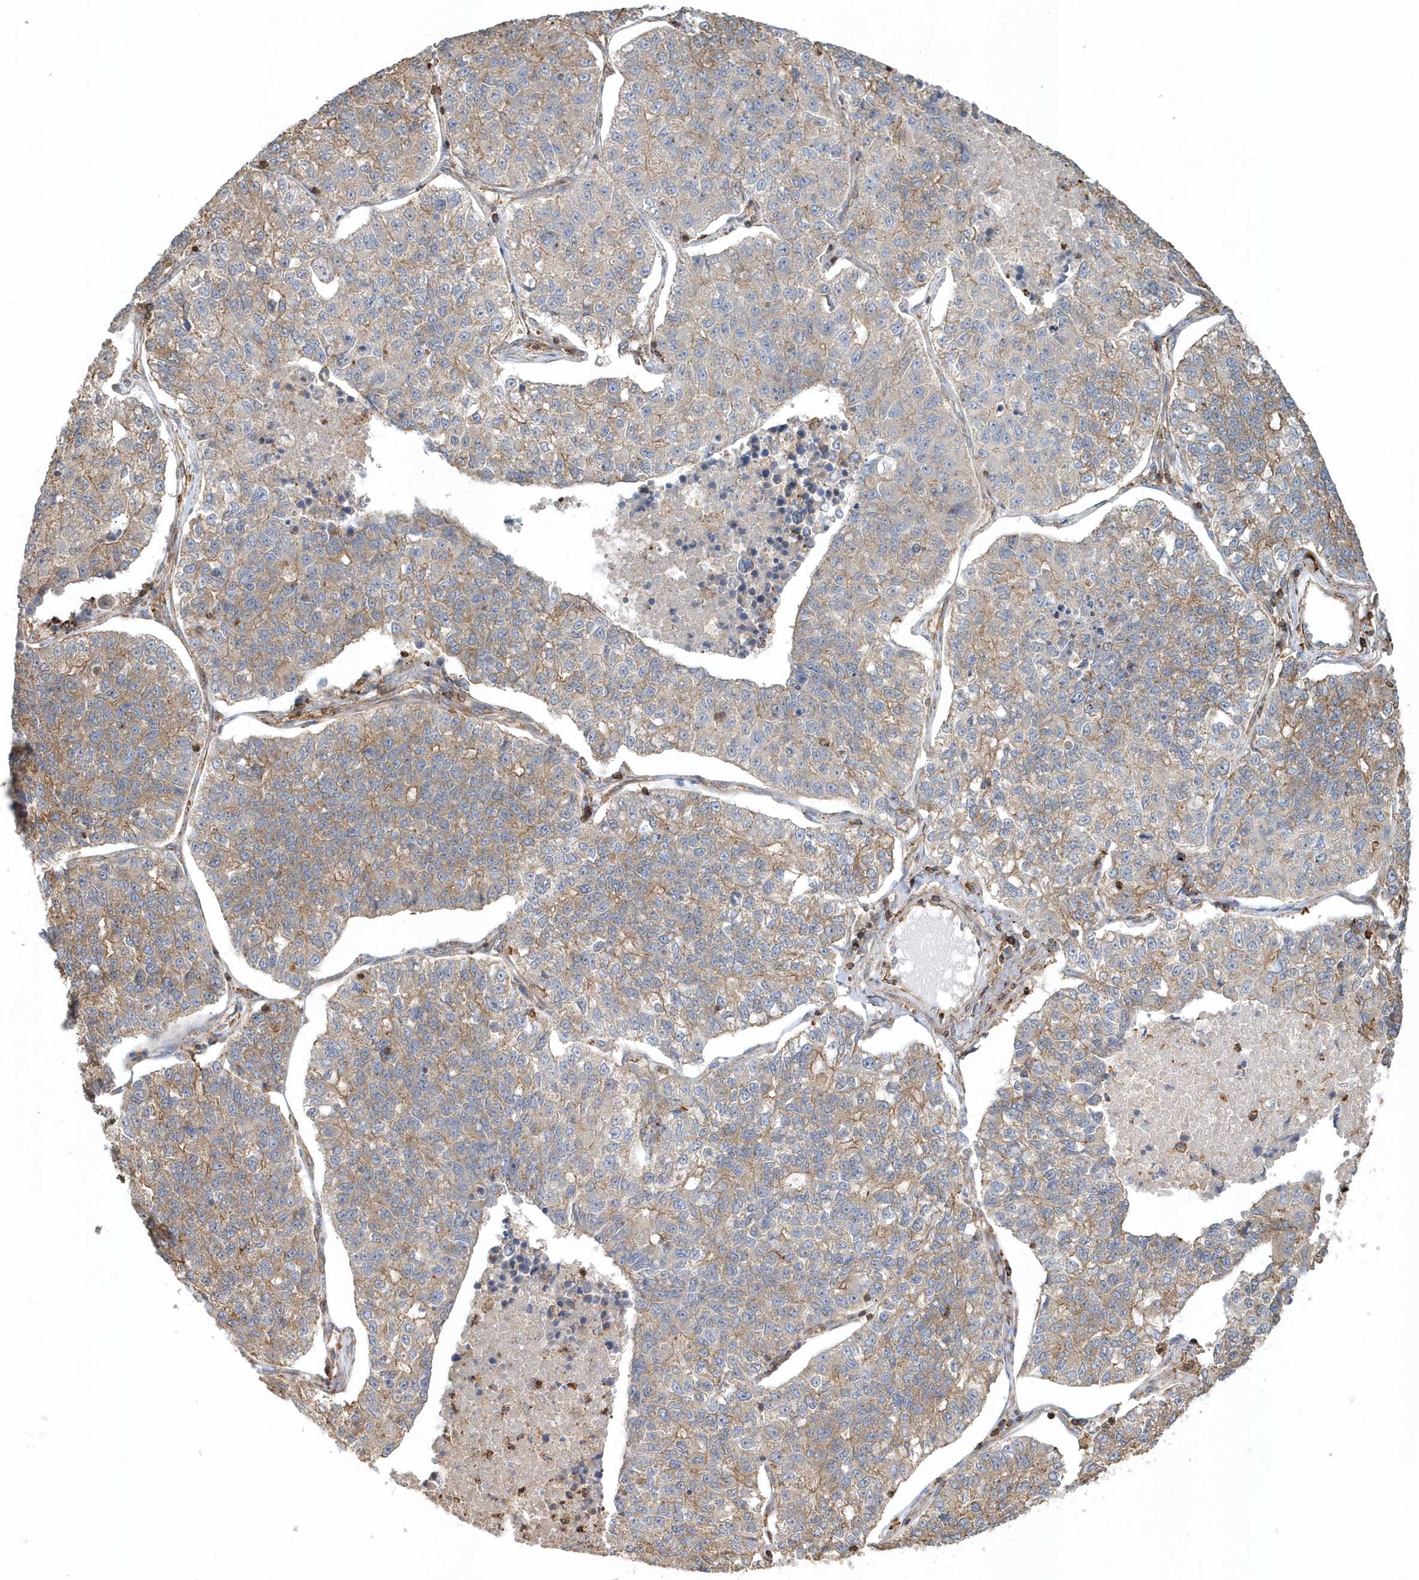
{"staining": {"intensity": "weak", "quantity": "25%-75%", "location": "cytoplasmic/membranous"}, "tissue": "lung cancer", "cell_type": "Tumor cells", "image_type": "cancer", "snomed": [{"axis": "morphology", "description": "Adenocarcinoma, NOS"}, {"axis": "topography", "description": "Lung"}], "caption": "IHC (DAB) staining of human adenocarcinoma (lung) shows weak cytoplasmic/membranous protein expression in approximately 25%-75% of tumor cells.", "gene": "MMUT", "patient": {"sex": "male", "age": 49}}